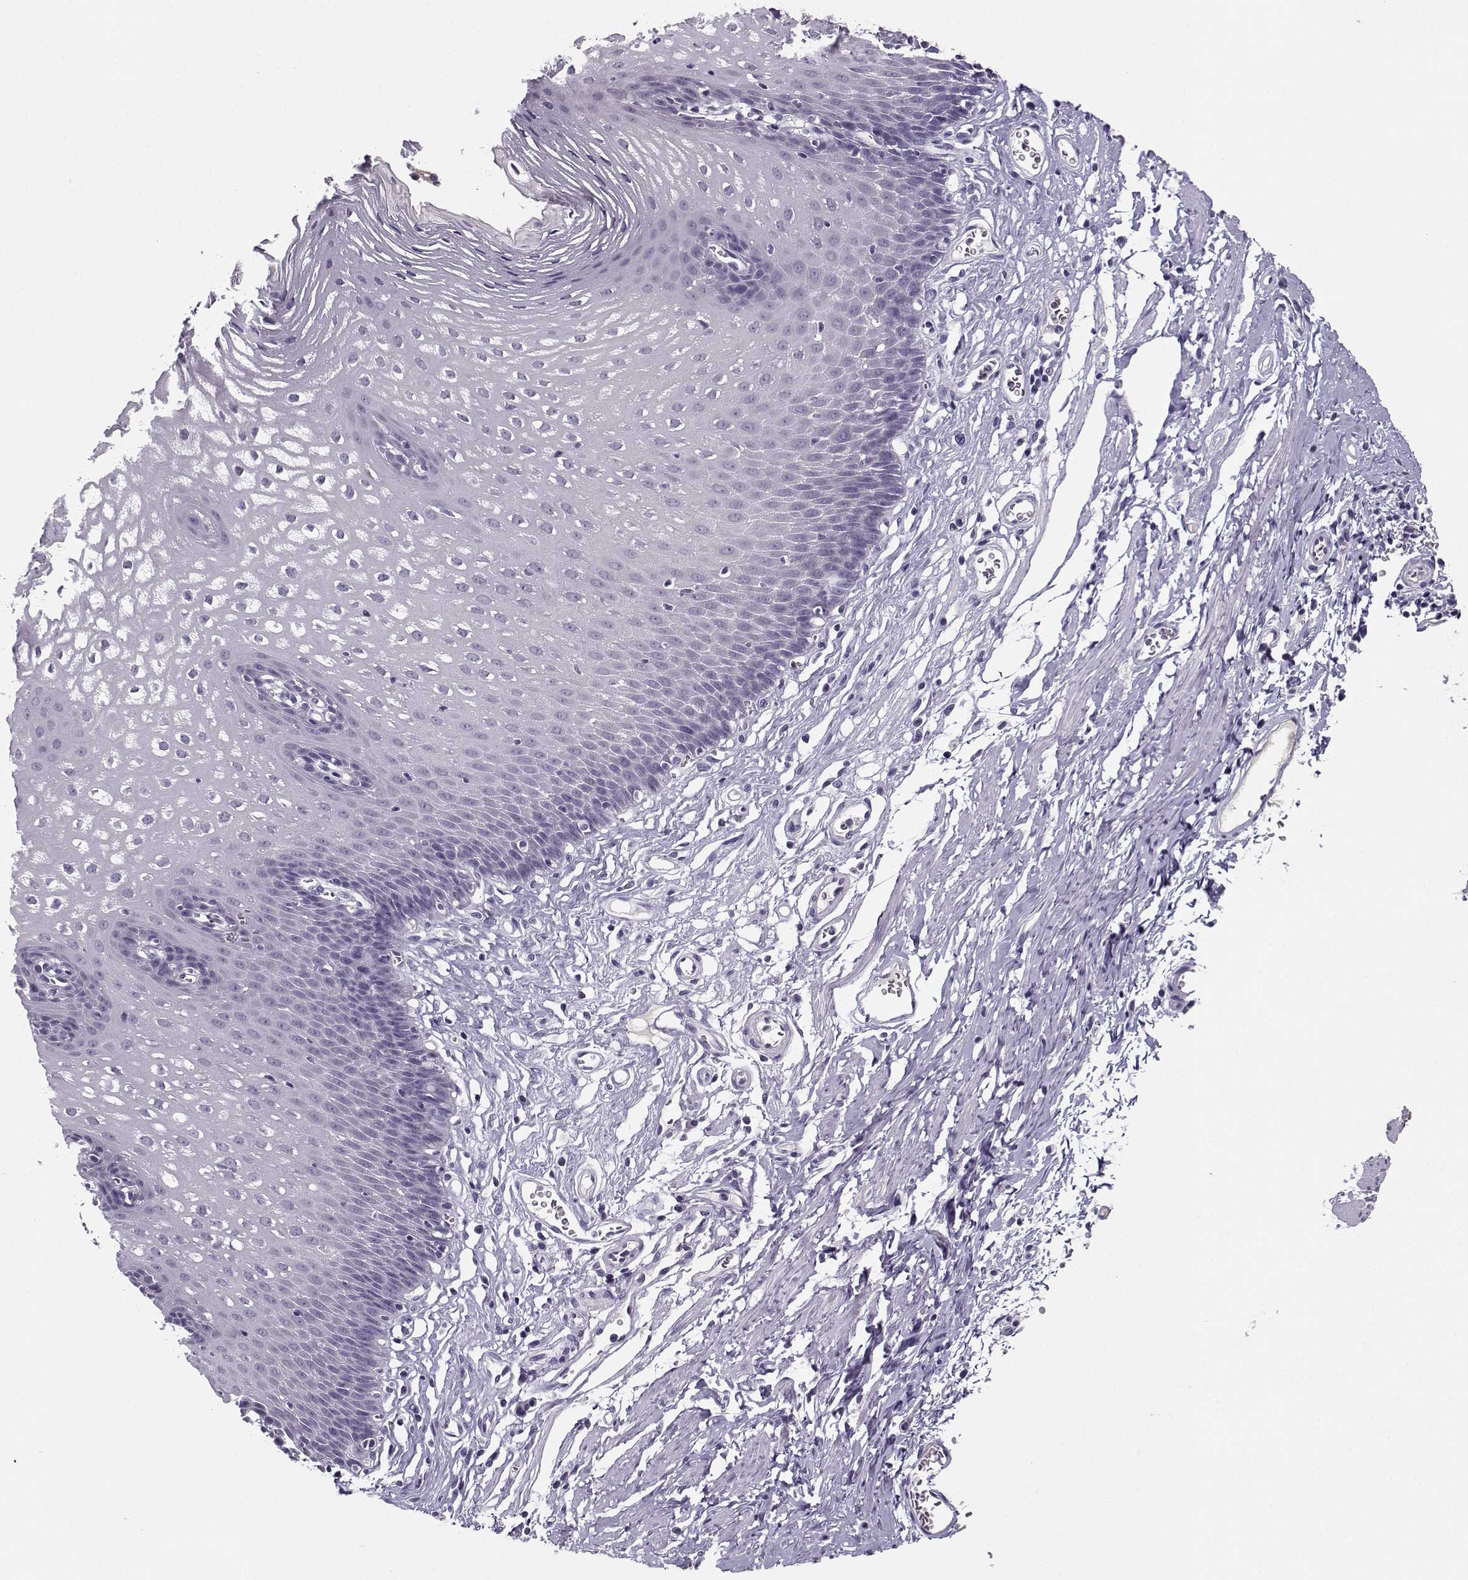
{"staining": {"intensity": "negative", "quantity": "none", "location": "none"}, "tissue": "esophagus", "cell_type": "Squamous epithelial cells", "image_type": "normal", "snomed": [{"axis": "morphology", "description": "Normal tissue, NOS"}, {"axis": "topography", "description": "Esophagus"}], "caption": "The immunohistochemistry (IHC) photomicrograph has no significant expression in squamous epithelial cells of esophagus.", "gene": "CFAP77", "patient": {"sex": "male", "age": 72}}